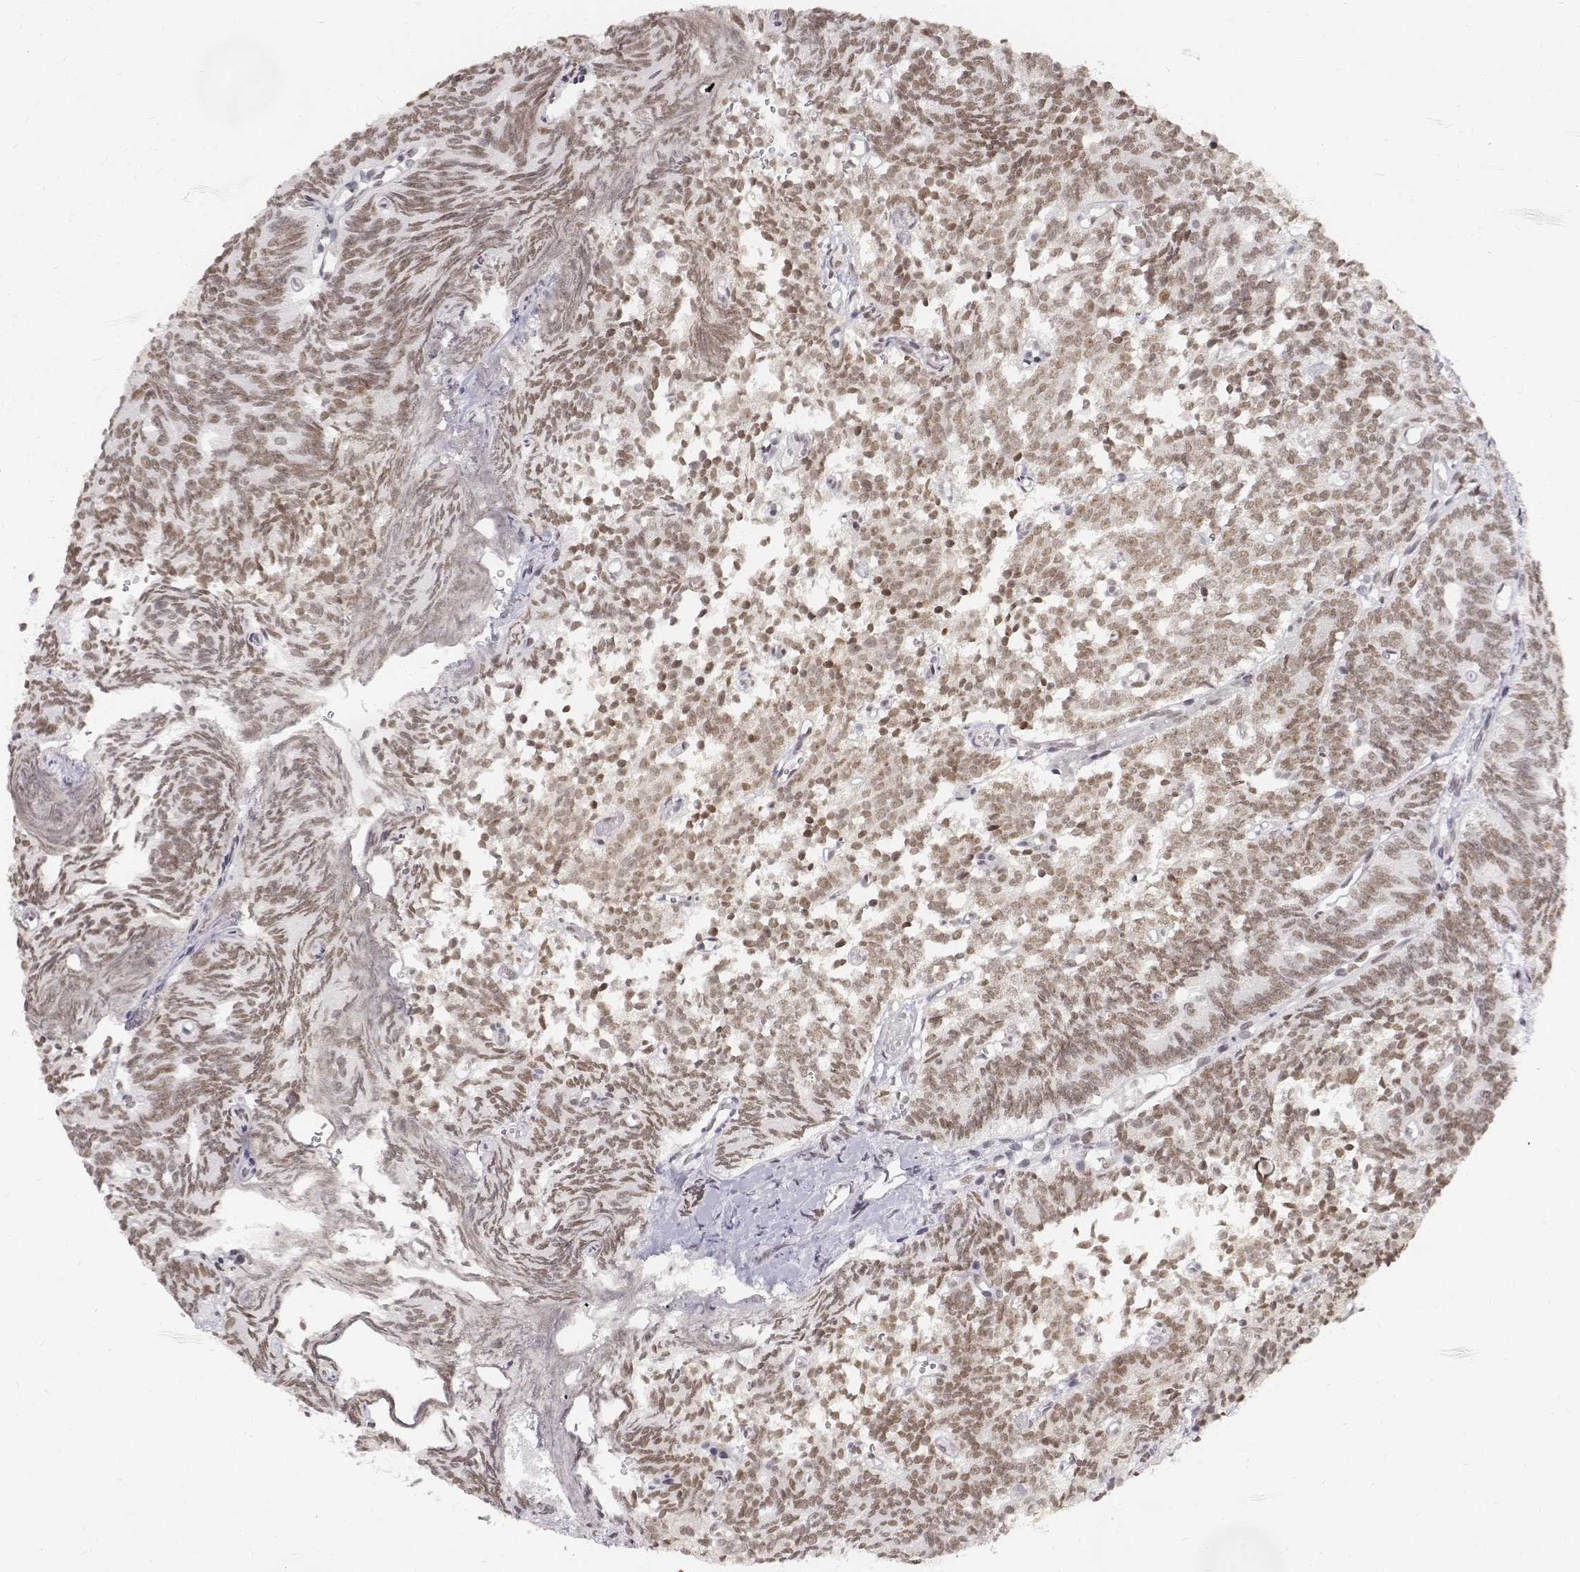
{"staining": {"intensity": "weak", "quantity": ">75%", "location": "nuclear"}, "tissue": "prostate cancer", "cell_type": "Tumor cells", "image_type": "cancer", "snomed": [{"axis": "morphology", "description": "Adenocarcinoma, High grade"}, {"axis": "topography", "description": "Prostate"}], "caption": "Brown immunohistochemical staining in human adenocarcinoma (high-grade) (prostate) demonstrates weak nuclear expression in approximately >75% of tumor cells. Immunohistochemistry stains the protein in brown and the nuclei are stained blue.", "gene": "PHF6", "patient": {"sex": "male", "age": 53}}